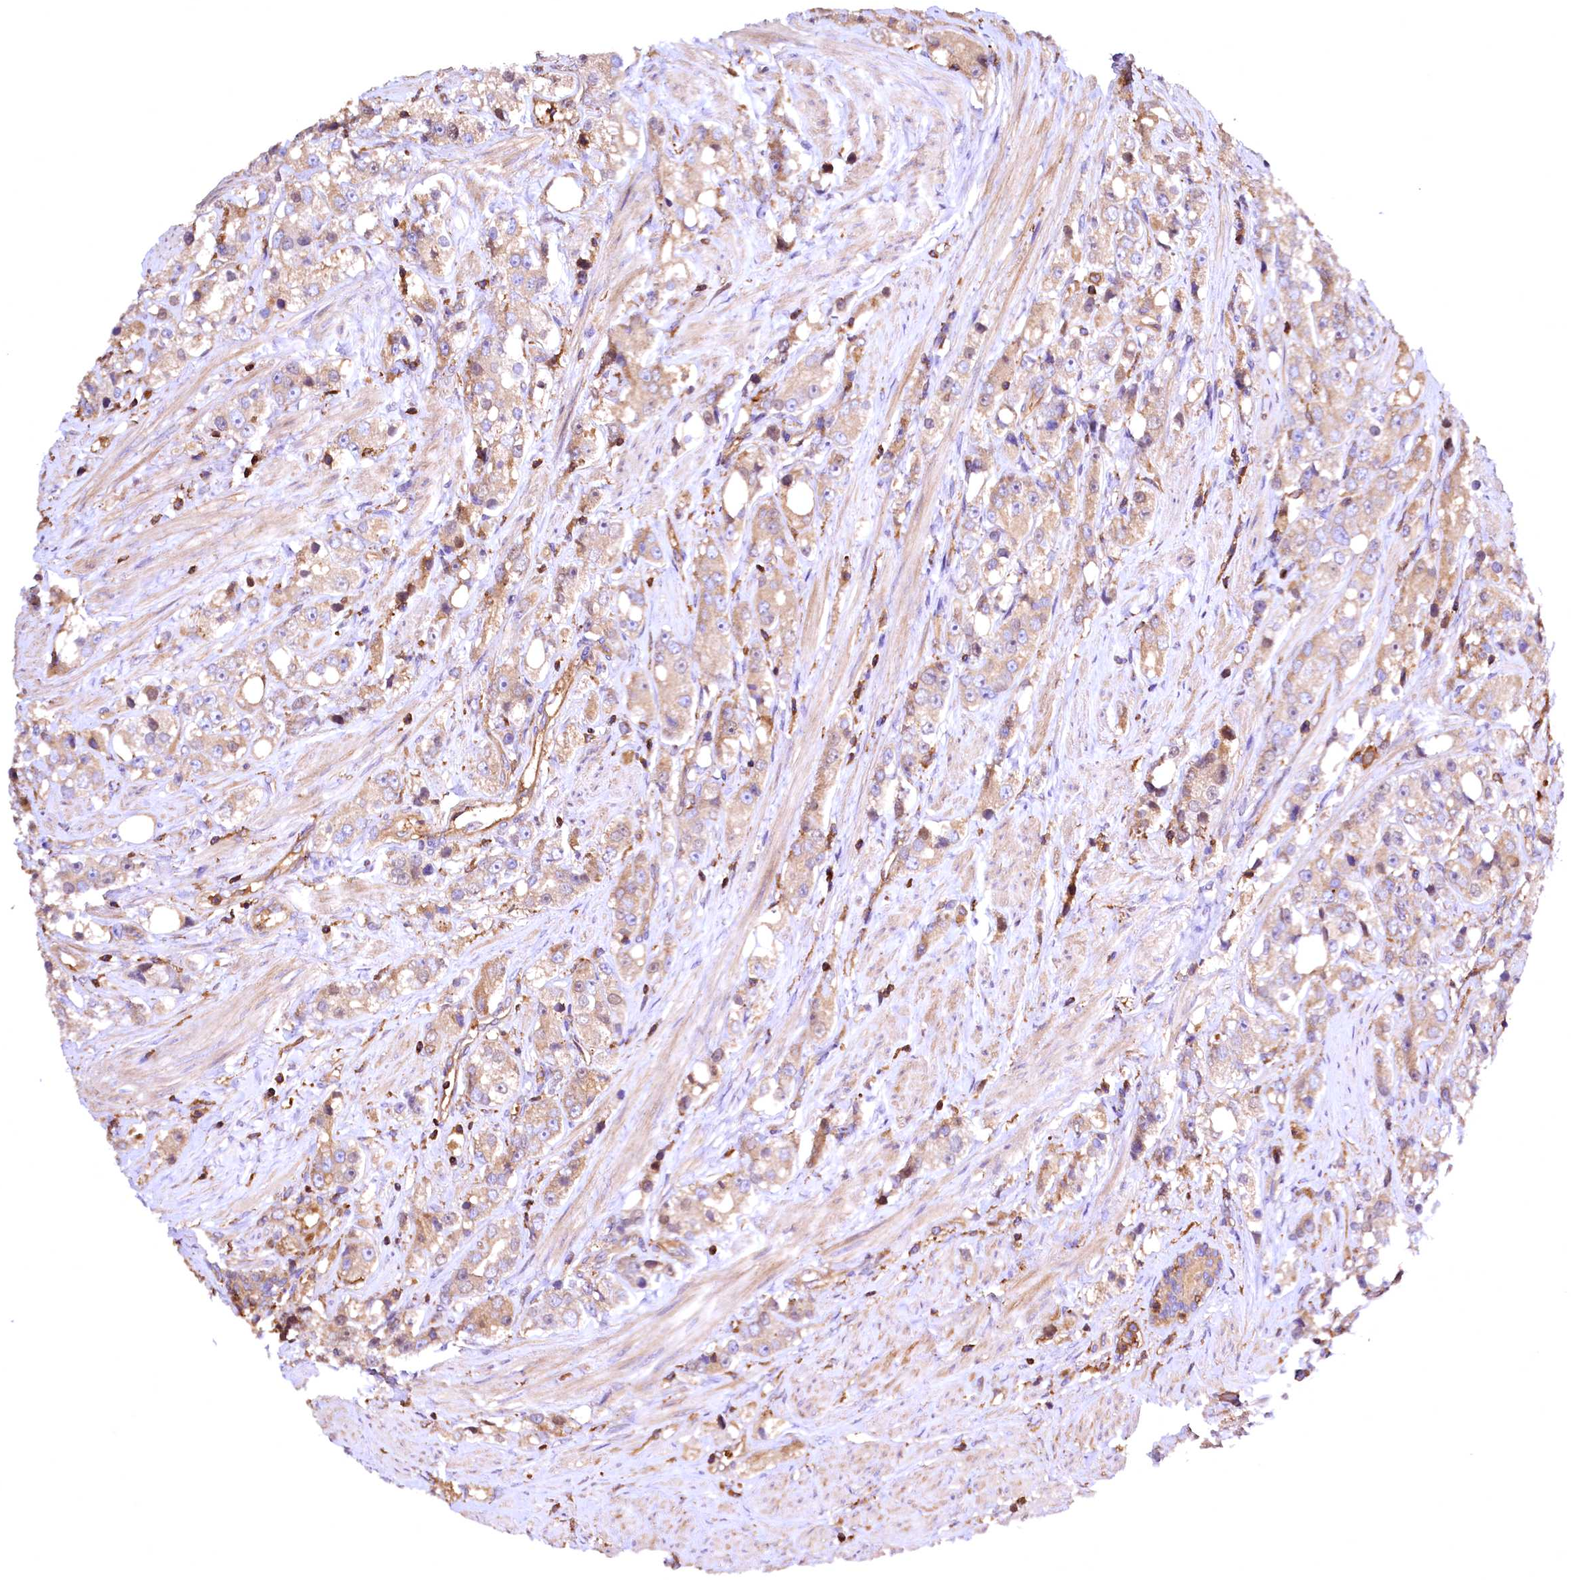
{"staining": {"intensity": "weak", "quantity": ">75%", "location": "cytoplasmic/membranous"}, "tissue": "prostate cancer", "cell_type": "Tumor cells", "image_type": "cancer", "snomed": [{"axis": "morphology", "description": "Adenocarcinoma, NOS"}, {"axis": "topography", "description": "Prostate"}], "caption": "Protein staining reveals weak cytoplasmic/membranous staining in approximately >75% of tumor cells in adenocarcinoma (prostate).", "gene": "RARS2", "patient": {"sex": "male", "age": 79}}